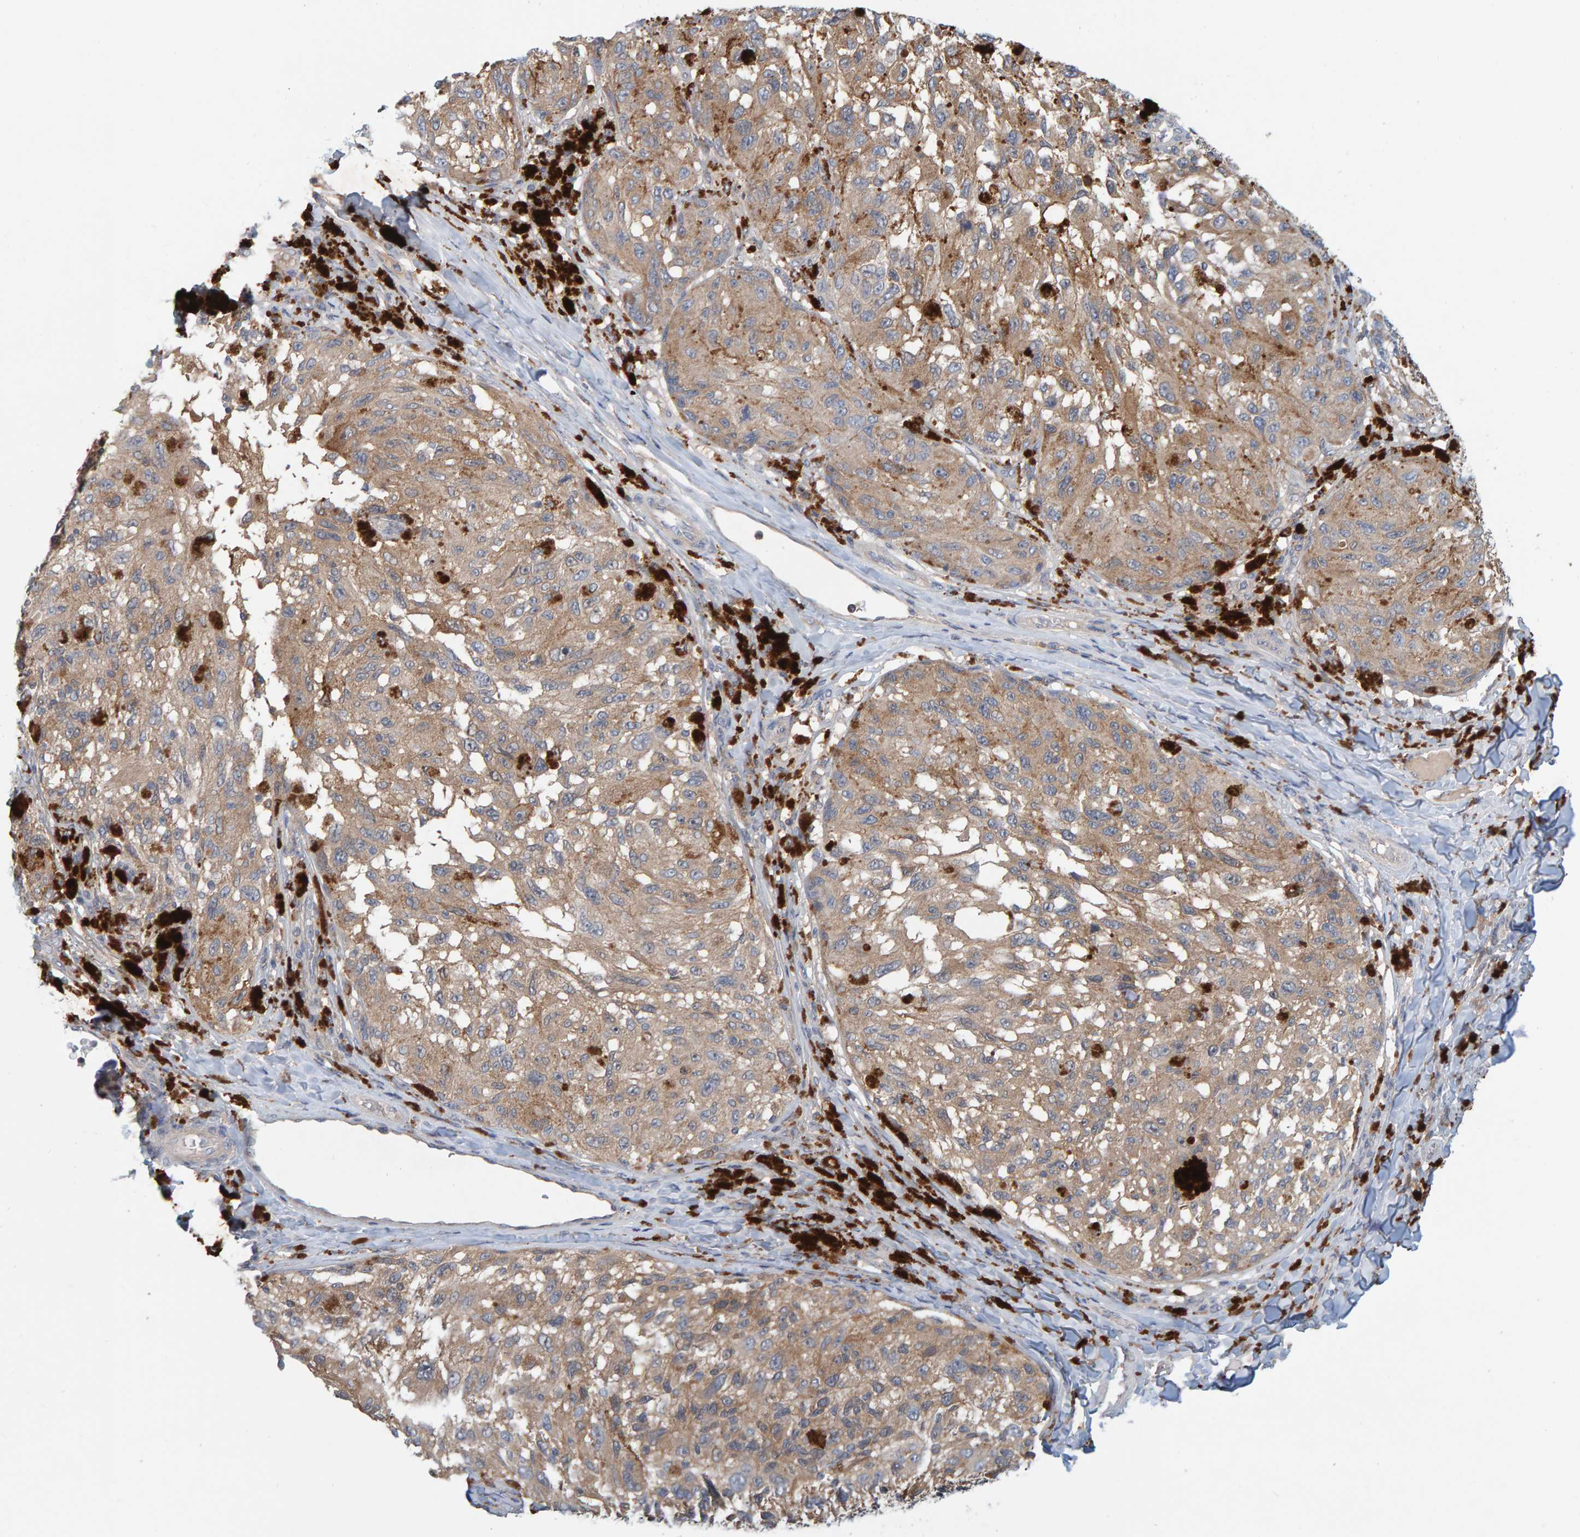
{"staining": {"intensity": "weak", "quantity": ">75%", "location": "cytoplasmic/membranous"}, "tissue": "melanoma", "cell_type": "Tumor cells", "image_type": "cancer", "snomed": [{"axis": "morphology", "description": "Malignant melanoma, NOS"}, {"axis": "topography", "description": "Skin"}], "caption": "Brown immunohistochemical staining in human melanoma exhibits weak cytoplasmic/membranous staining in approximately >75% of tumor cells.", "gene": "TATDN1", "patient": {"sex": "female", "age": 73}}